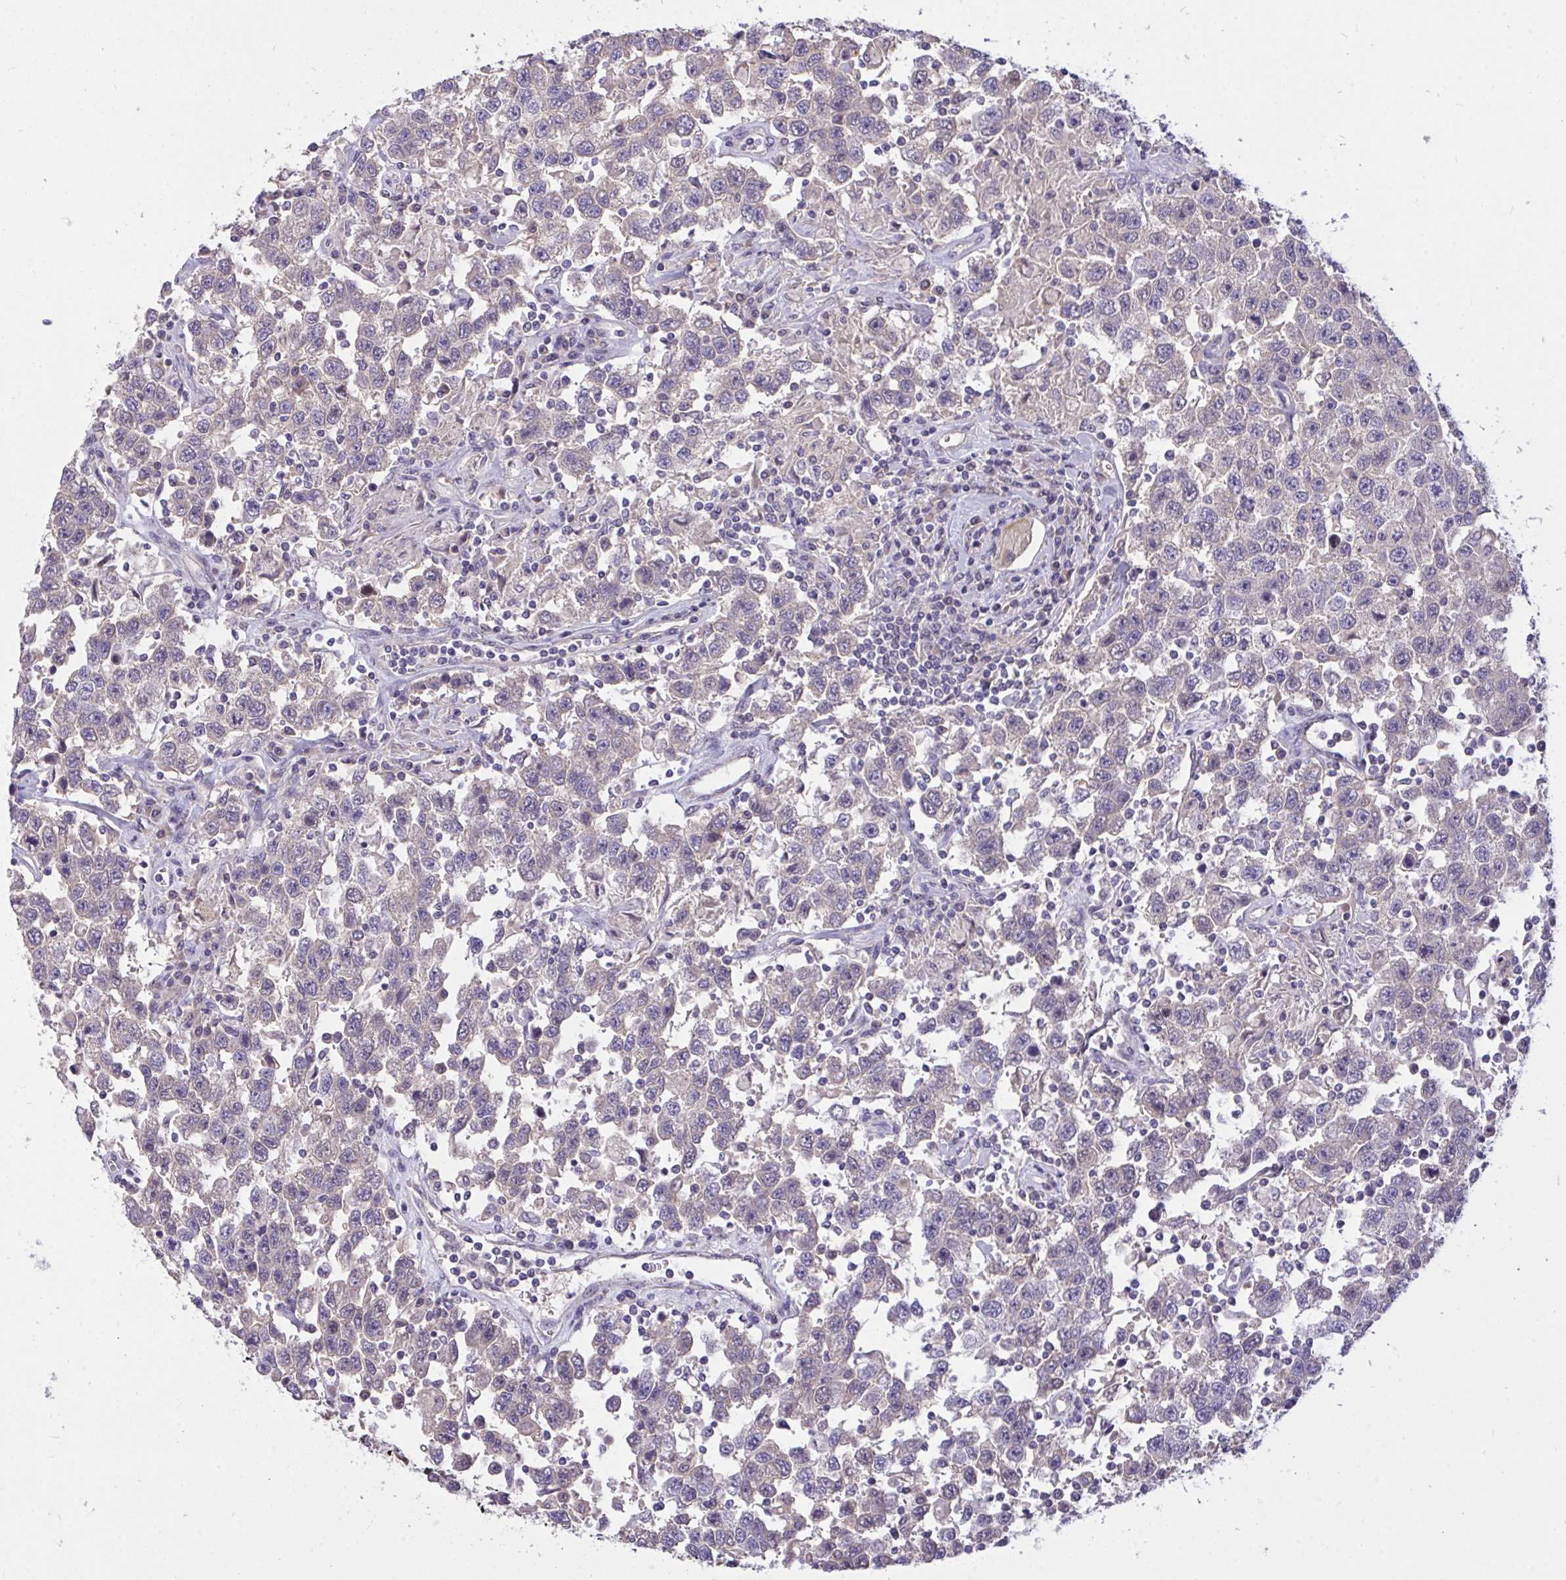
{"staining": {"intensity": "weak", "quantity": "<25%", "location": "nuclear"}, "tissue": "testis cancer", "cell_type": "Tumor cells", "image_type": "cancer", "snomed": [{"axis": "morphology", "description": "Seminoma, NOS"}, {"axis": "topography", "description": "Testis"}], "caption": "Immunohistochemistry (IHC) of human testis cancer displays no expression in tumor cells.", "gene": "C19orf54", "patient": {"sex": "male", "age": 41}}